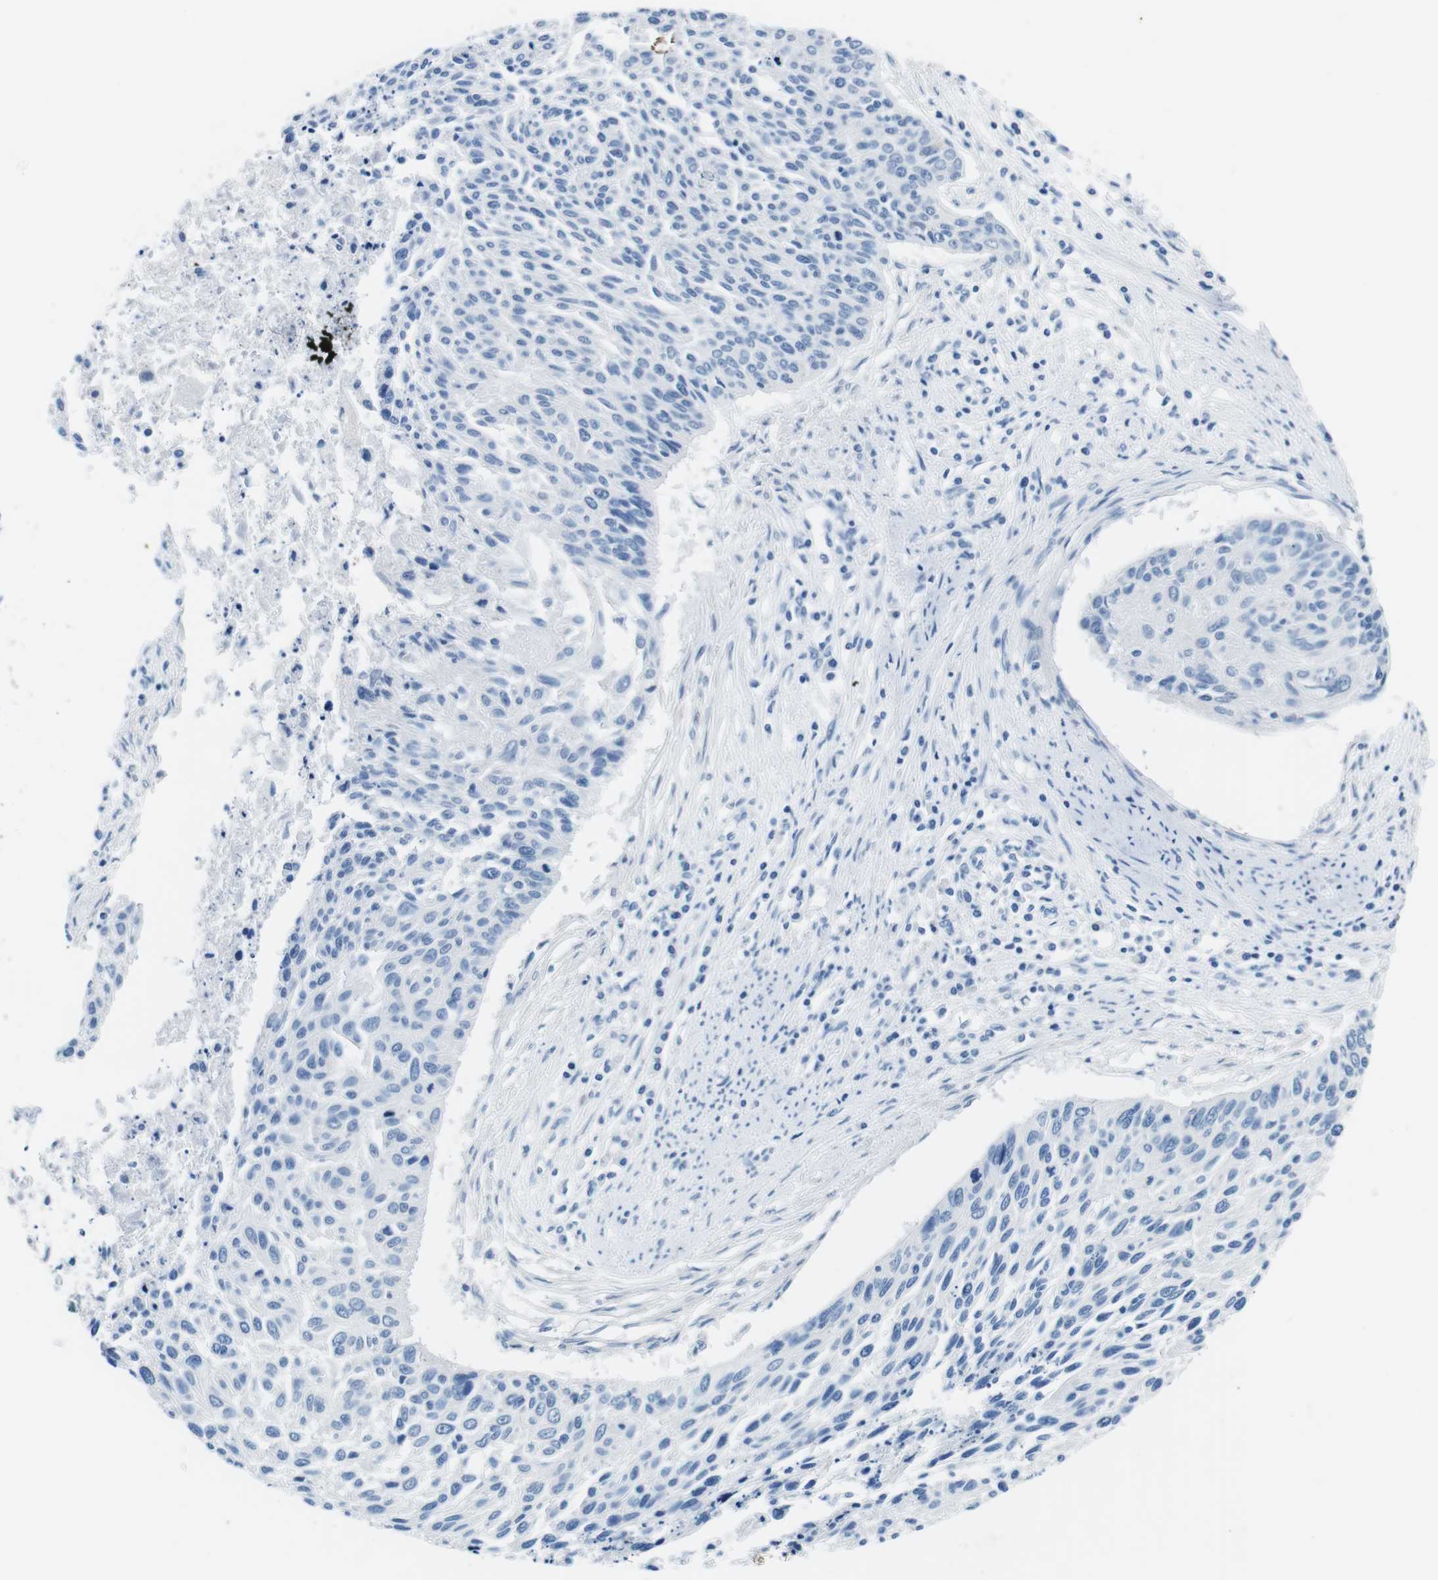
{"staining": {"intensity": "negative", "quantity": "none", "location": "none"}, "tissue": "cervical cancer", "cell_type": "Tumor cells", "image_type": "cancer", "snomed": [{"axis": "morphology", "description": "Squamous cell carcinoma, NOS"}, {"axis": "topography", "description": "Cervix"}], "caption": "Histopathology image shows no significant protein expression in tumor cells of cervical cancer.", "gene": "MUC2", "patient": {"sex": "female", "age": 55}}